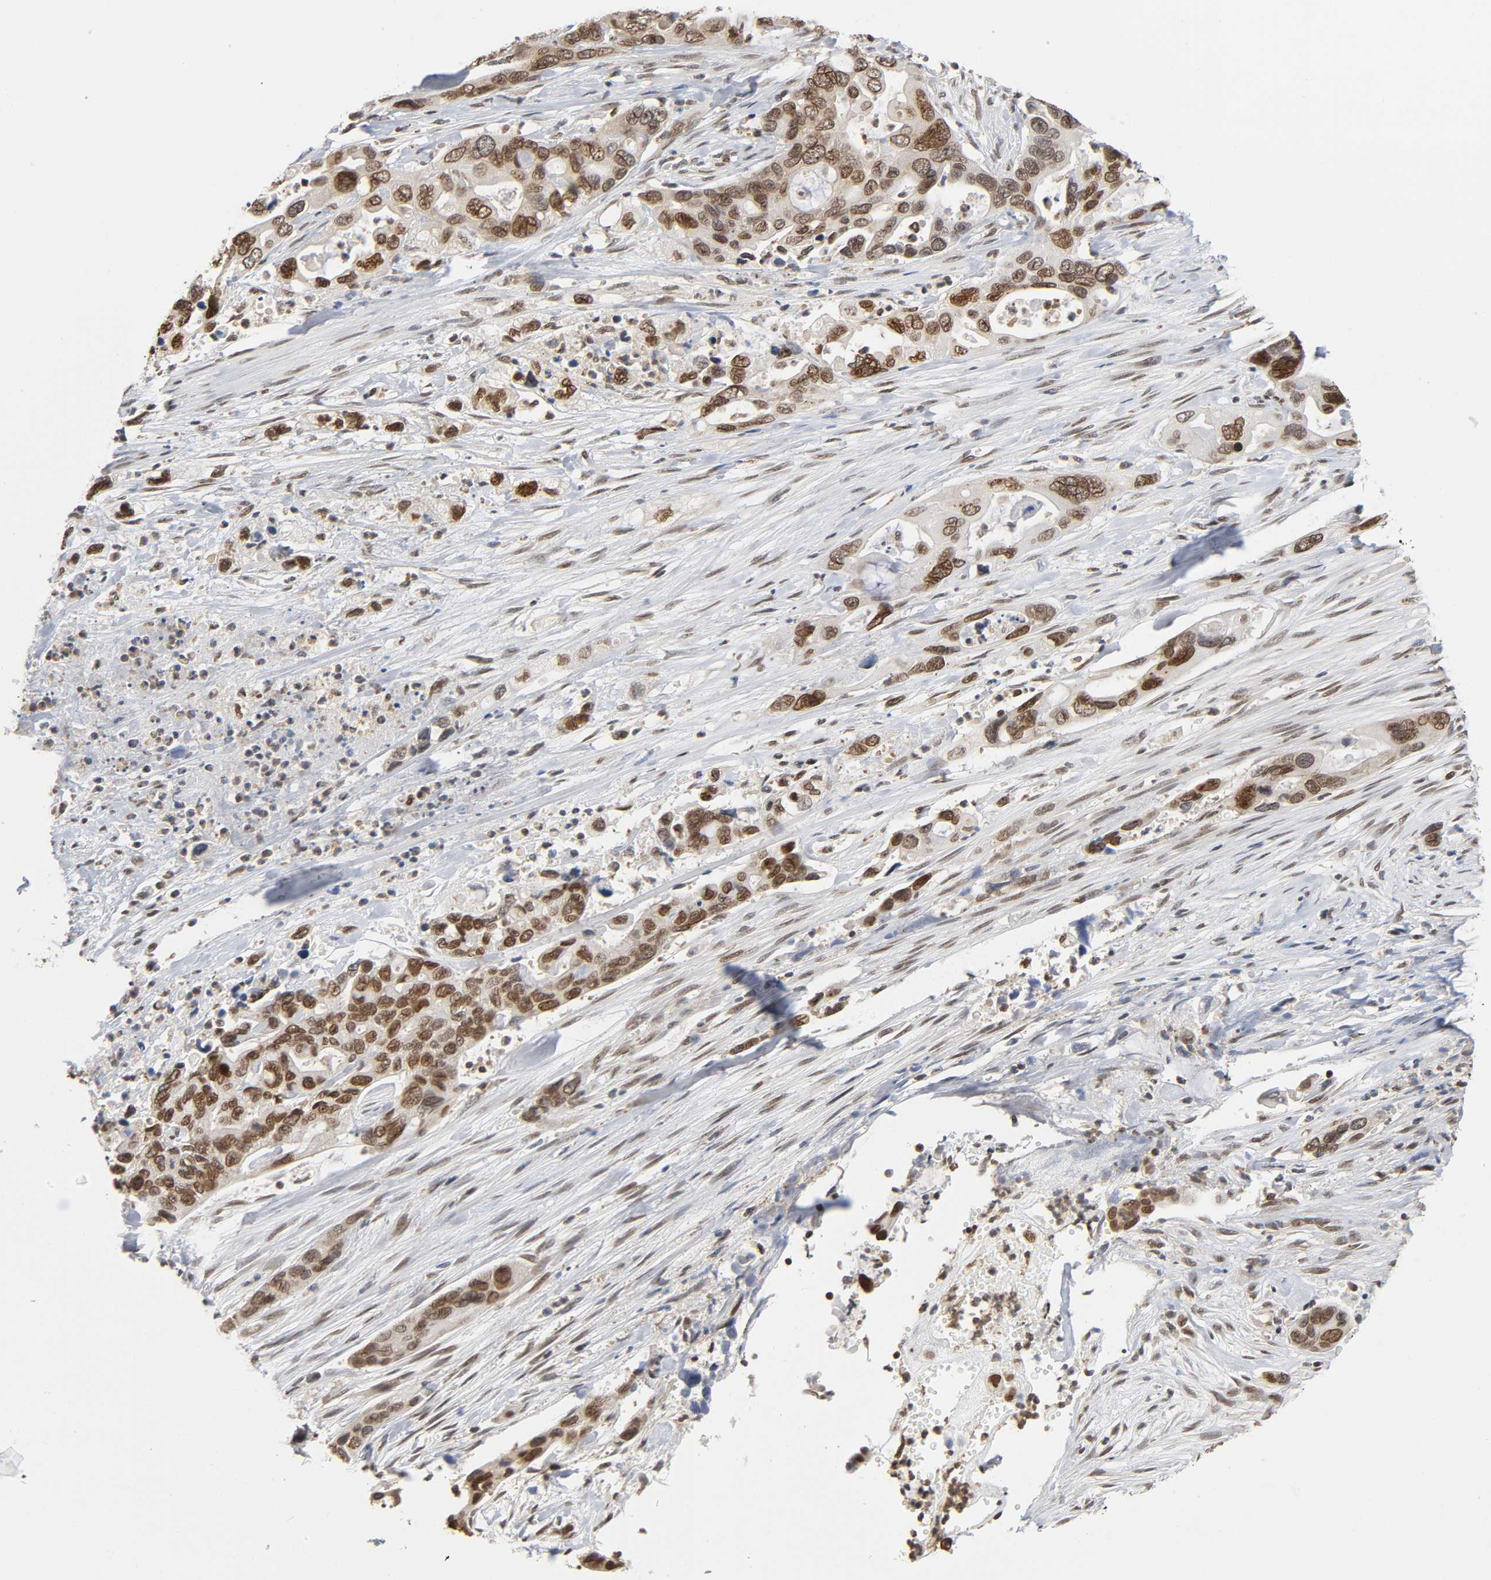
{"staining": {"intensity": "strong", "quantity": ">75%", "location": "nuclear"}, "tissue": "pancreatic cancer", "cell_type": "Tumor cells", "image_type": "cancer", "snomed": [{"axis": "morphology", "description": "Adenocarcinoma, NOS"}, {"axis": "topography", "description": "Pancreas"}], "caption": "Immunohistochemical staining of pancreatic cancer (adenocarcinoma) demonstrates strong nuclear protein expression in approximately >75% of tumor cells.", "gene": "SUMO1", "patient": {"sex": "female", "age": 71}}